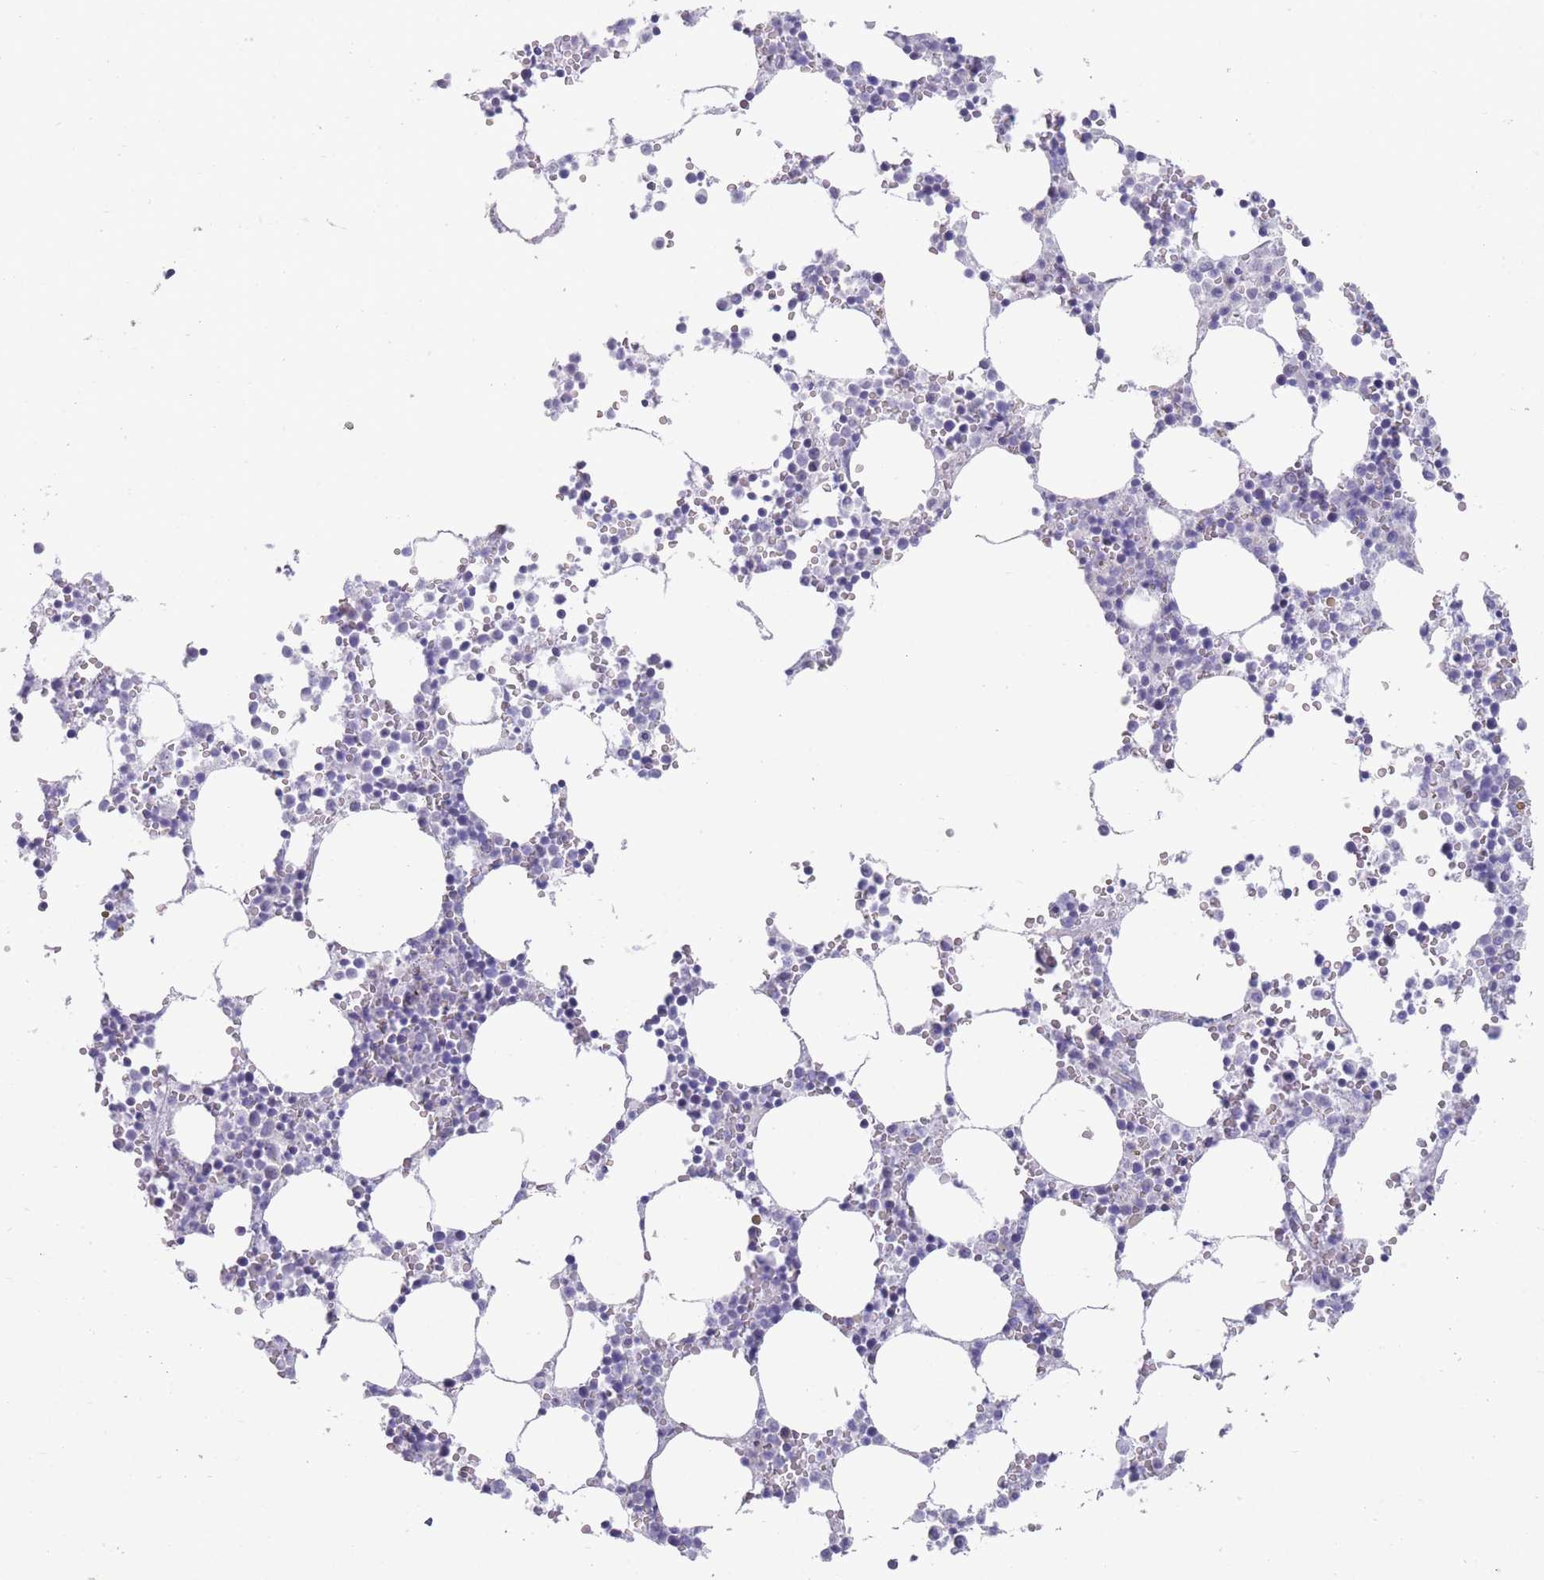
{"staining": {"intensity": "negative", "quantity": "none", "location": "none"}, "tissue": "bone marrow", "cell_type": "Hematopoietic cells", "image_type": "normal", "snomed": [{"axis": "morphology", "description": "Normal tissue, NOS"}, {"axis": "topography", "description": "Bone marrow"}], "caption": "A high-resolution histopathology image shows immunohistochemistry (IHC) staining of unremarkable bone marrow, which displays no significant positivity in hematopoietic cells.", "gene": "PAIP2B", "patient": {"sex": "female", "age": 64}}